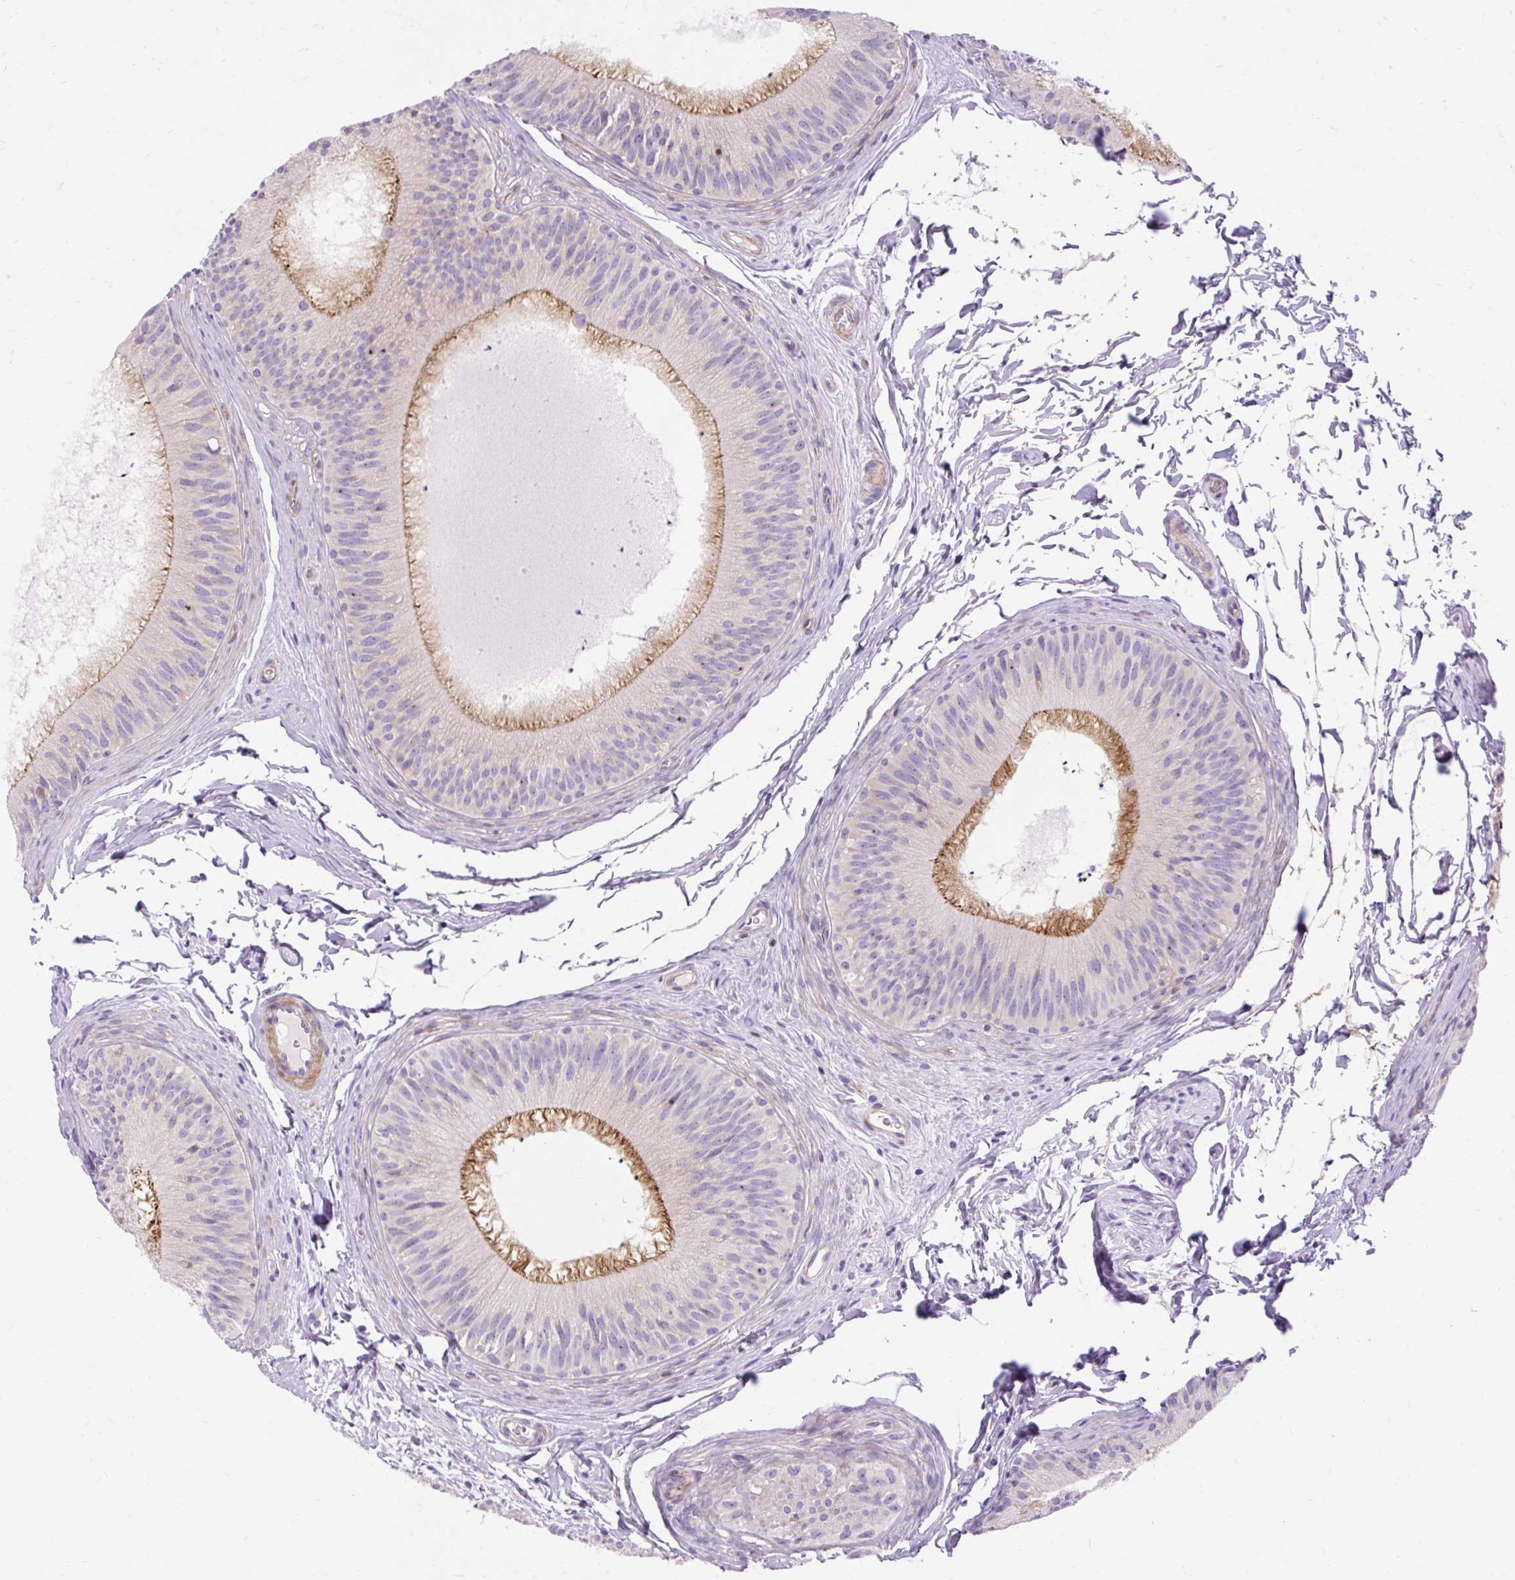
{"staining": {"intensity": "moderate", "quantity": "25%-75%", "location": "cytoplasmic/membranous"}, "tissue": "epididymis", "cell_type": "Glandular cells", "image_type": "normal", "snomed": [{"axis": "morphology", "description": "Normal tissue, NOS"}, {"axis": "topography", "description": "Epididymis"}], "caption": "A brown stain shows moderate cytoplasmic/membranous expression of a protein in glandular cells of benign human epididymis.", "gene": "CORO7", "patient": {"sex": "male", "age": 24}}